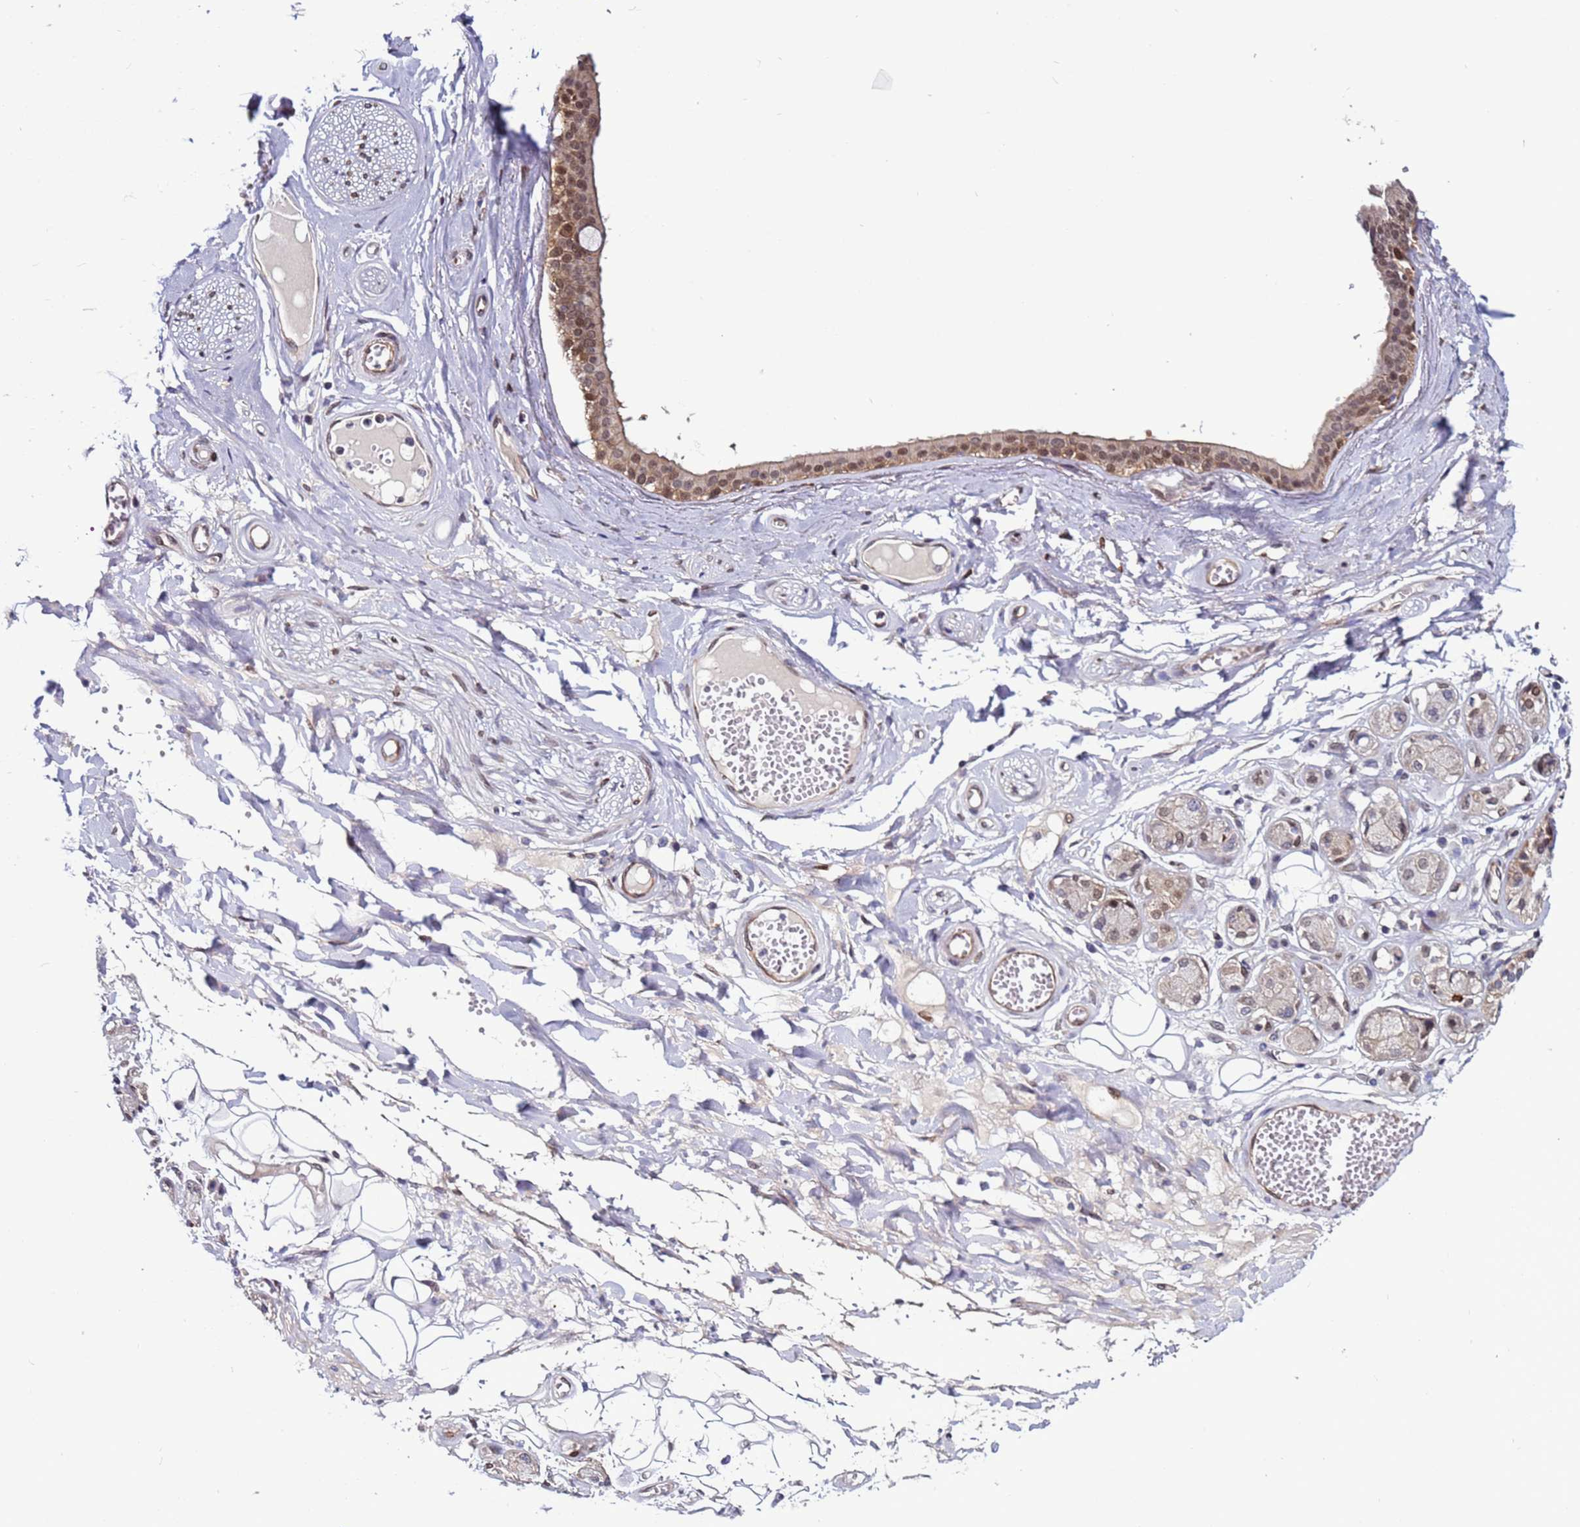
{"staining": {"intensity": "negative", "quantity": "none", "location": "none"}, "tissue": "adipose tissue", "cell_type": "Adipocytes", "image_type": "normal", "snomed": [{"axis": "morphology", "description": "Normal tissue, NOS"}, {"axis": "morphology", "description": "Inflammation, NOS"}, {"axis": "topography", "description": "Salivary gland"}, {"axis": "topography", "description": "Peripheral nerve tissue"}], "caption": "DAB immunohistochemical staining of unremarkable adipose tissue exhibits no significant staining in adipocytes. Brightfield microscopy of immunohistochemistry (IHC) stained with DAB (3,3'-diaminobenzidine) (brown) and hematoxylin (blue), captured at high magnification.", "gene": "TRIM37", "patient": {"sex": "female", "age": 75}}